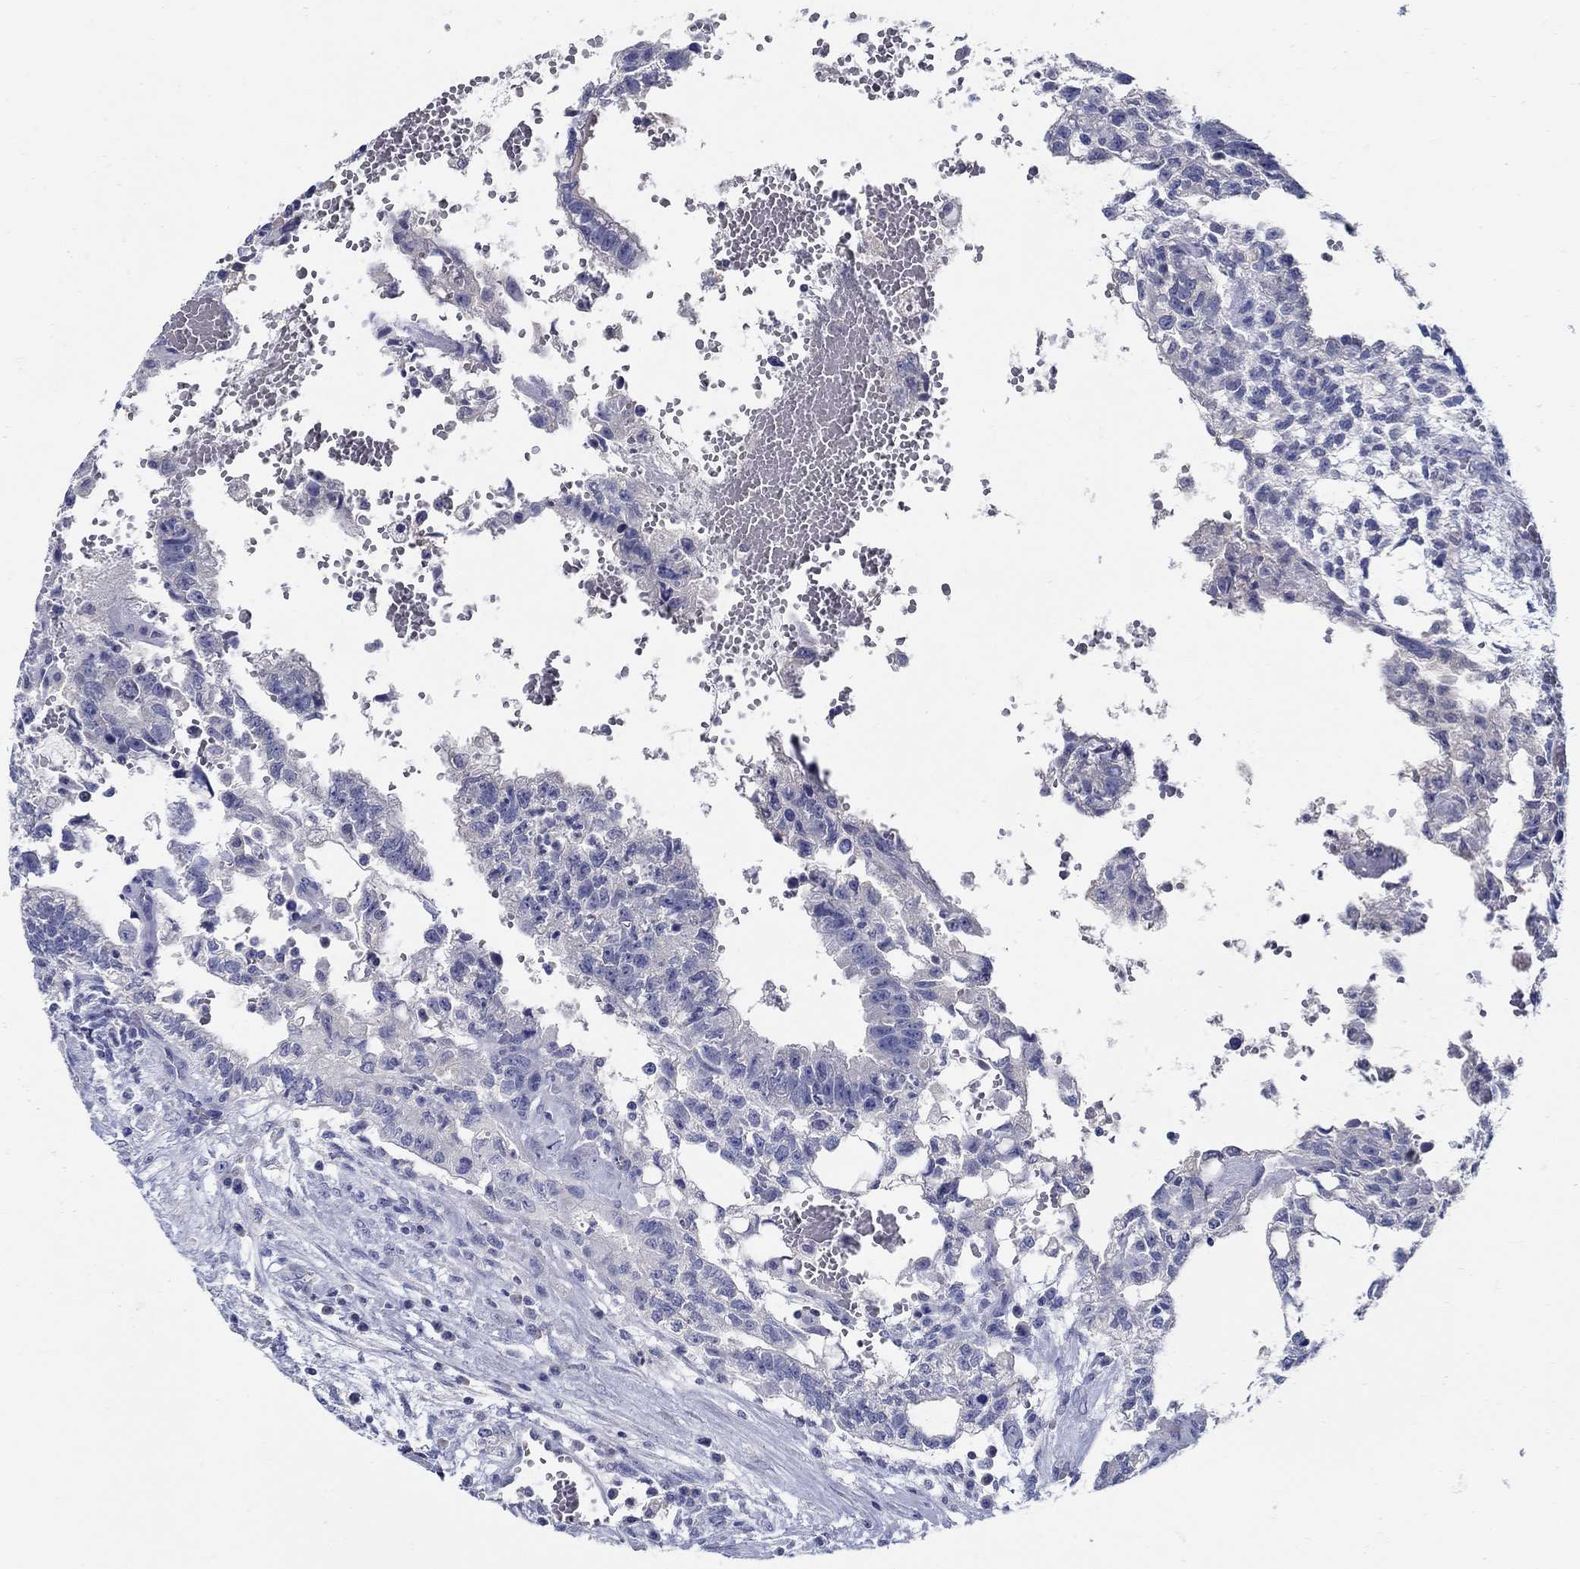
{"staining": {"intensity": "negative", "quantity": "none", "location": "none"}, "tissue": "testis cancer", "cell_type": "Tumor cells", "image_type": "cancer", "snomed": [{"axis": "morphology", "description": "Carcinoma, Embryonal, NOS"}, {"axis": "topography", "description": "Testis"}], "caption": "Tumor cells show no significant staining in testis cancer (embryonal carcinoma).", "gene": "CRYGD", "patient": {"sex": "male", "age": 32}}